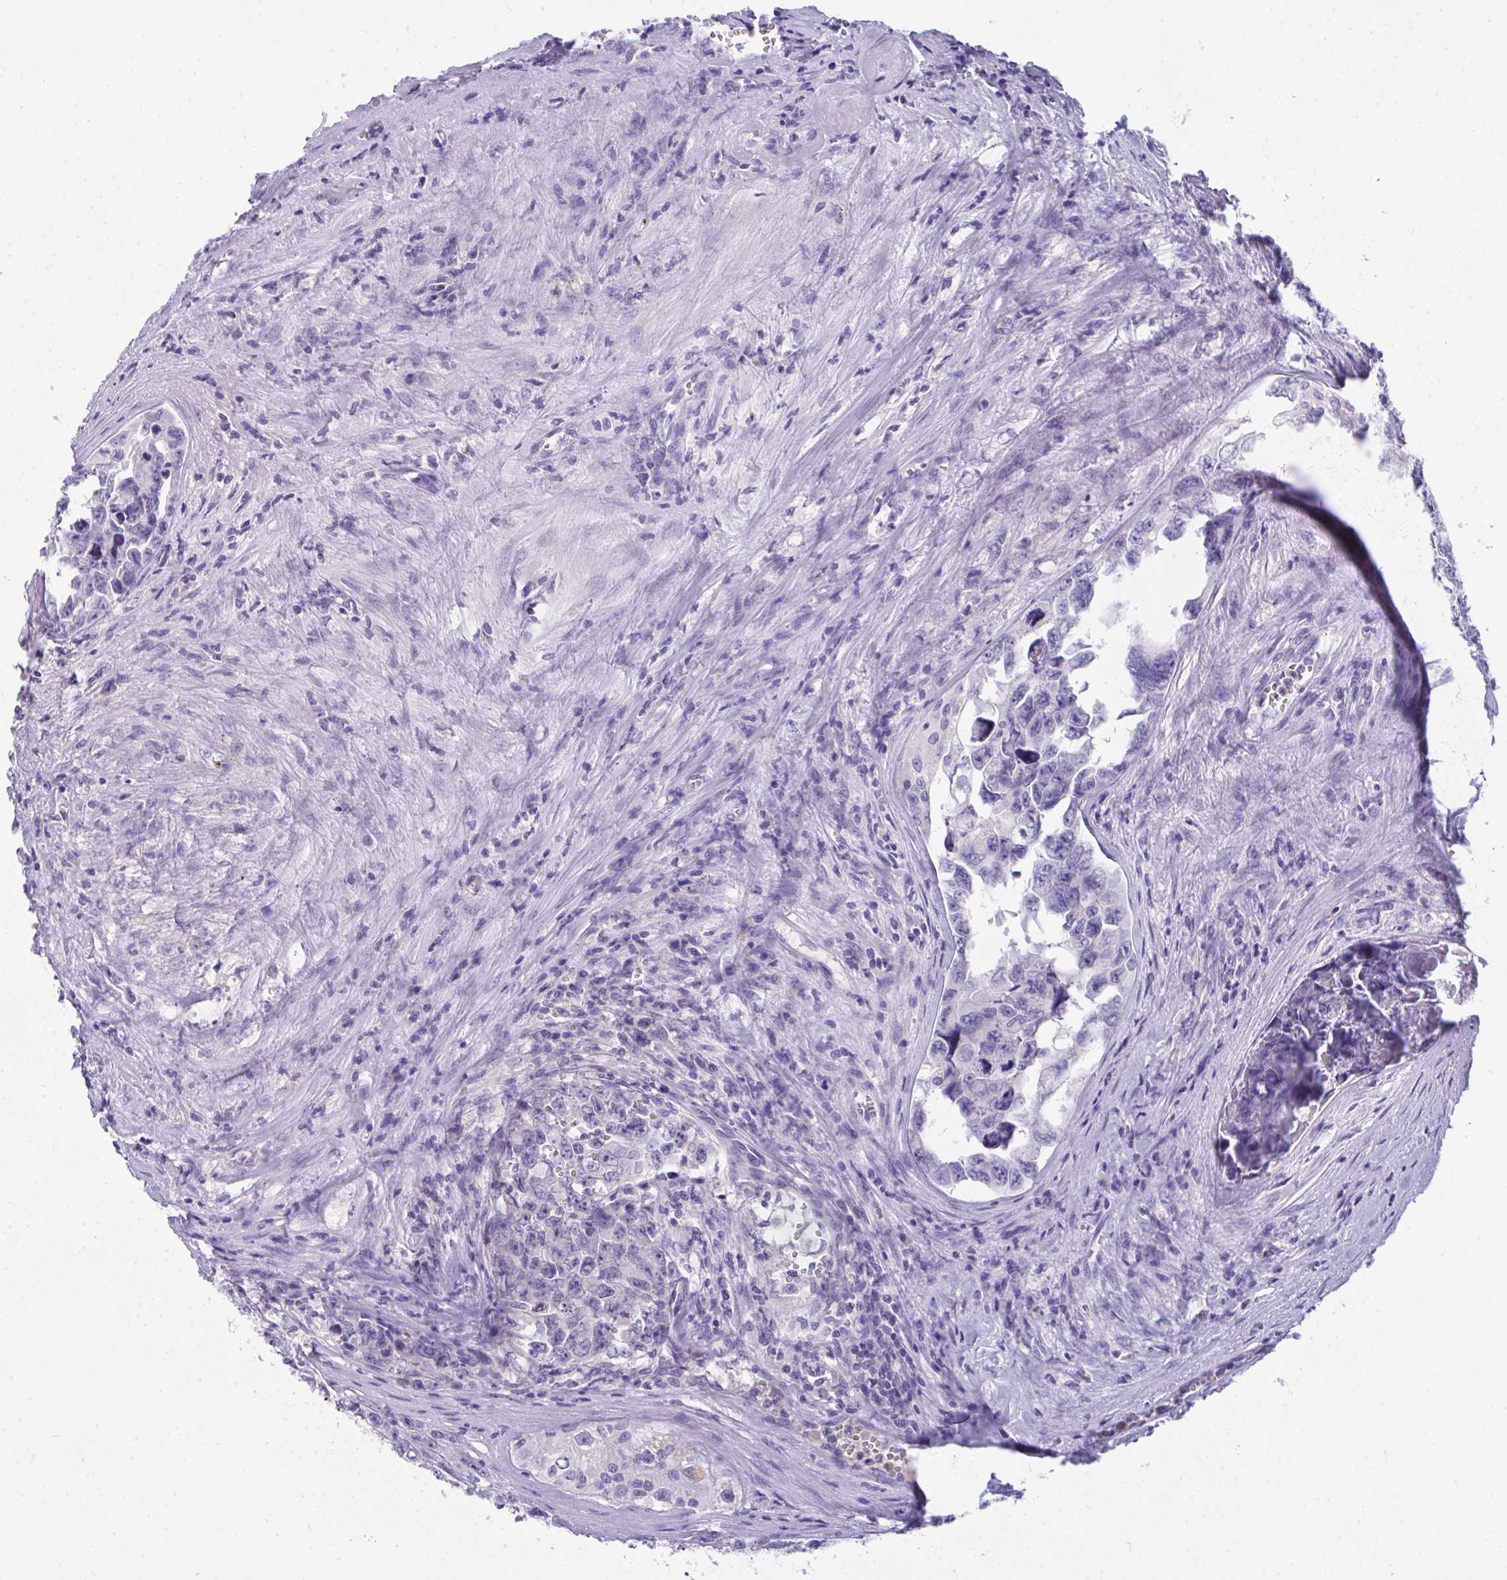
{"staining": {"intensity": "negative", "quantity": "none", "location": "none"}, "tissue": "testis cancer", "cell_type": "Tumor cells", "image_type": "cancer", "snomed": [{"axis": "morphology", "description": "Carcinoma, Embryonal, NOS"}, {"axis": "topography", "description": "Testis"}], "caption": "Human testis cancer (embryonal carcinoma) stained for a protein using immunohistochemistry (IHC) reveals no staining in tumor cells.", "gene": "COA5", "patient": {"sex": "male", "age": 24}}